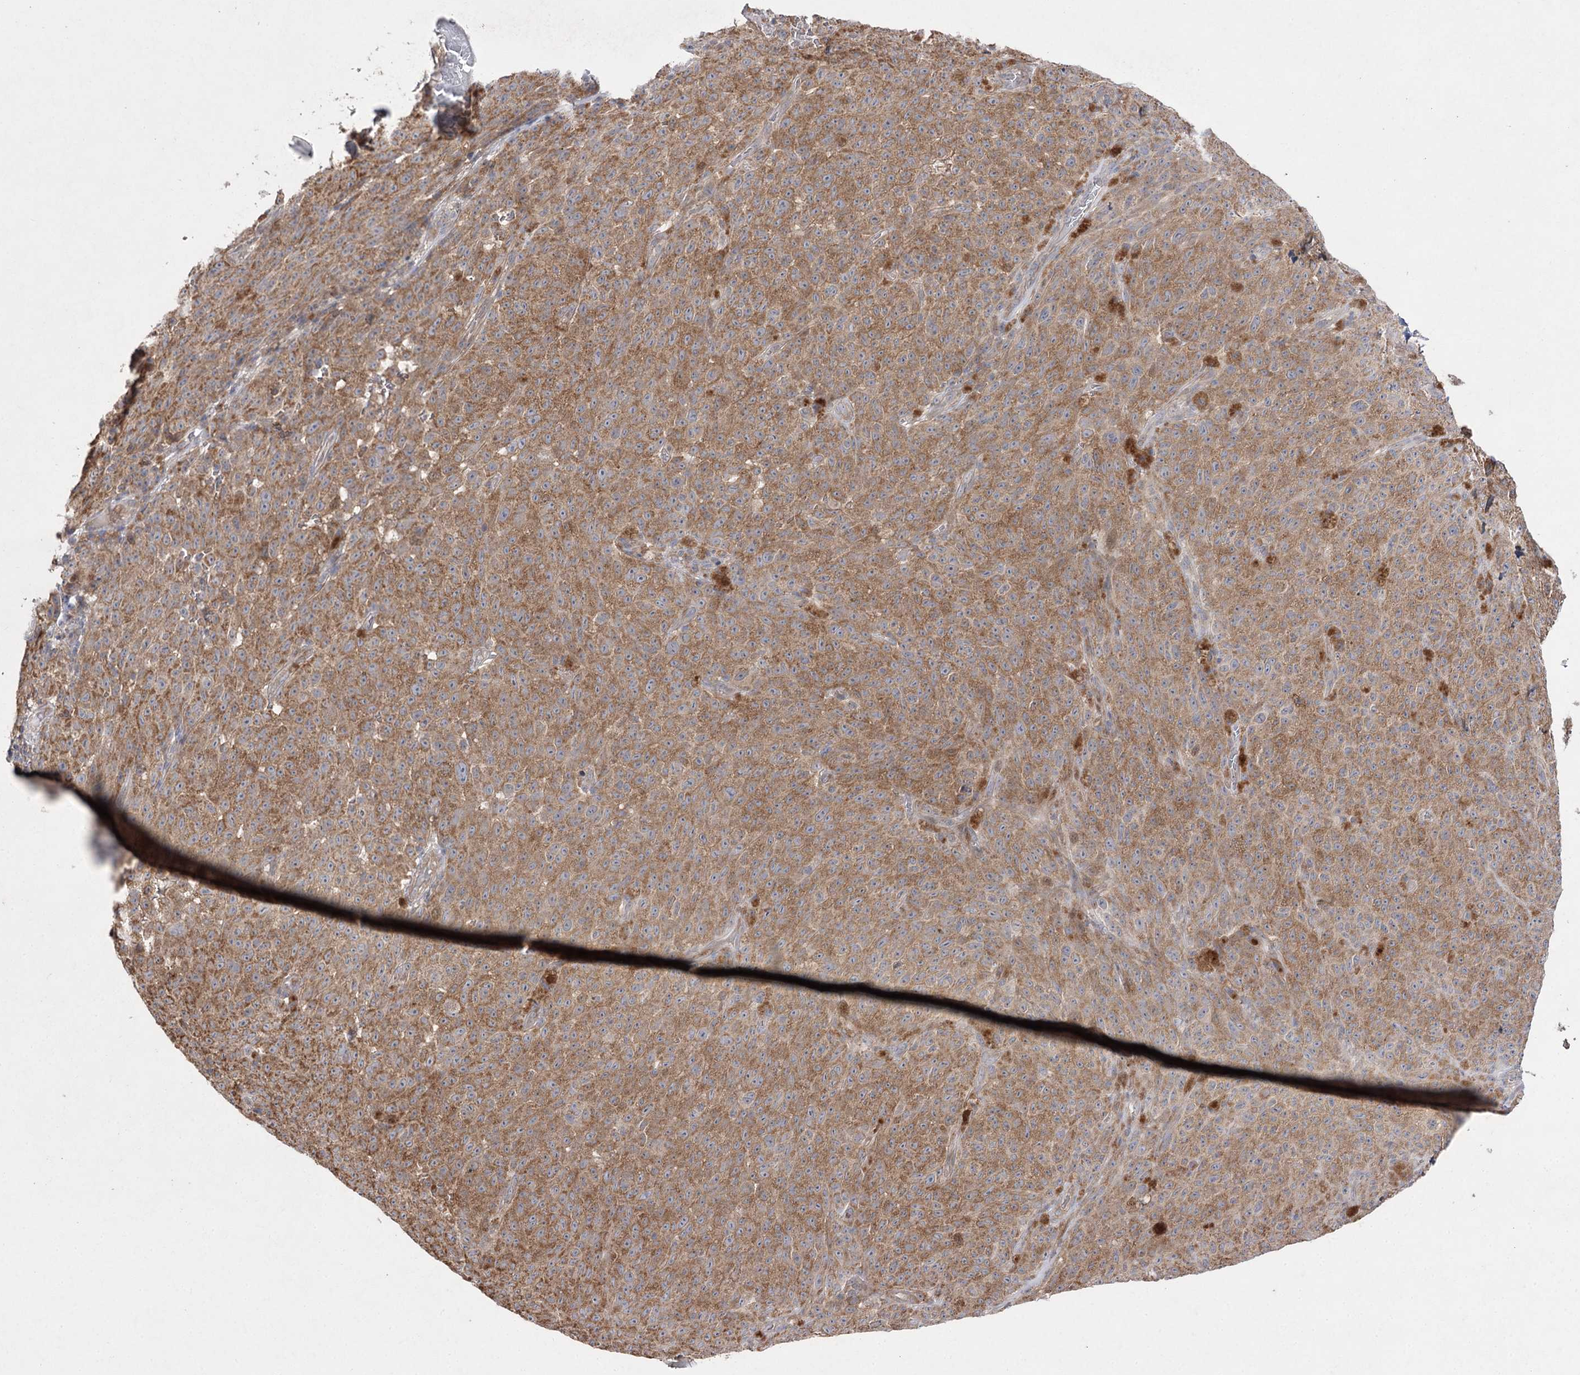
{"staining": {"intensity": "moderate", "quantity": ">75%", "location": "cytoplasmic/membranous"}, "tissue": "melanoma", "cell_type": "Tumor cells", "image_type": "cancer", "snomed": [{"axis": "morphology", "description": "Malignant melanoma, NOS"}, {"axis": "topography", "description": "Skin"}], "caption": "This is an image of IHC staining of melanoma, which shows moderate positivity in the cytoplasmic/membranous of tumor cells.", "gene": "FANCL", "patient": {"sex": "female", "age": 82}}